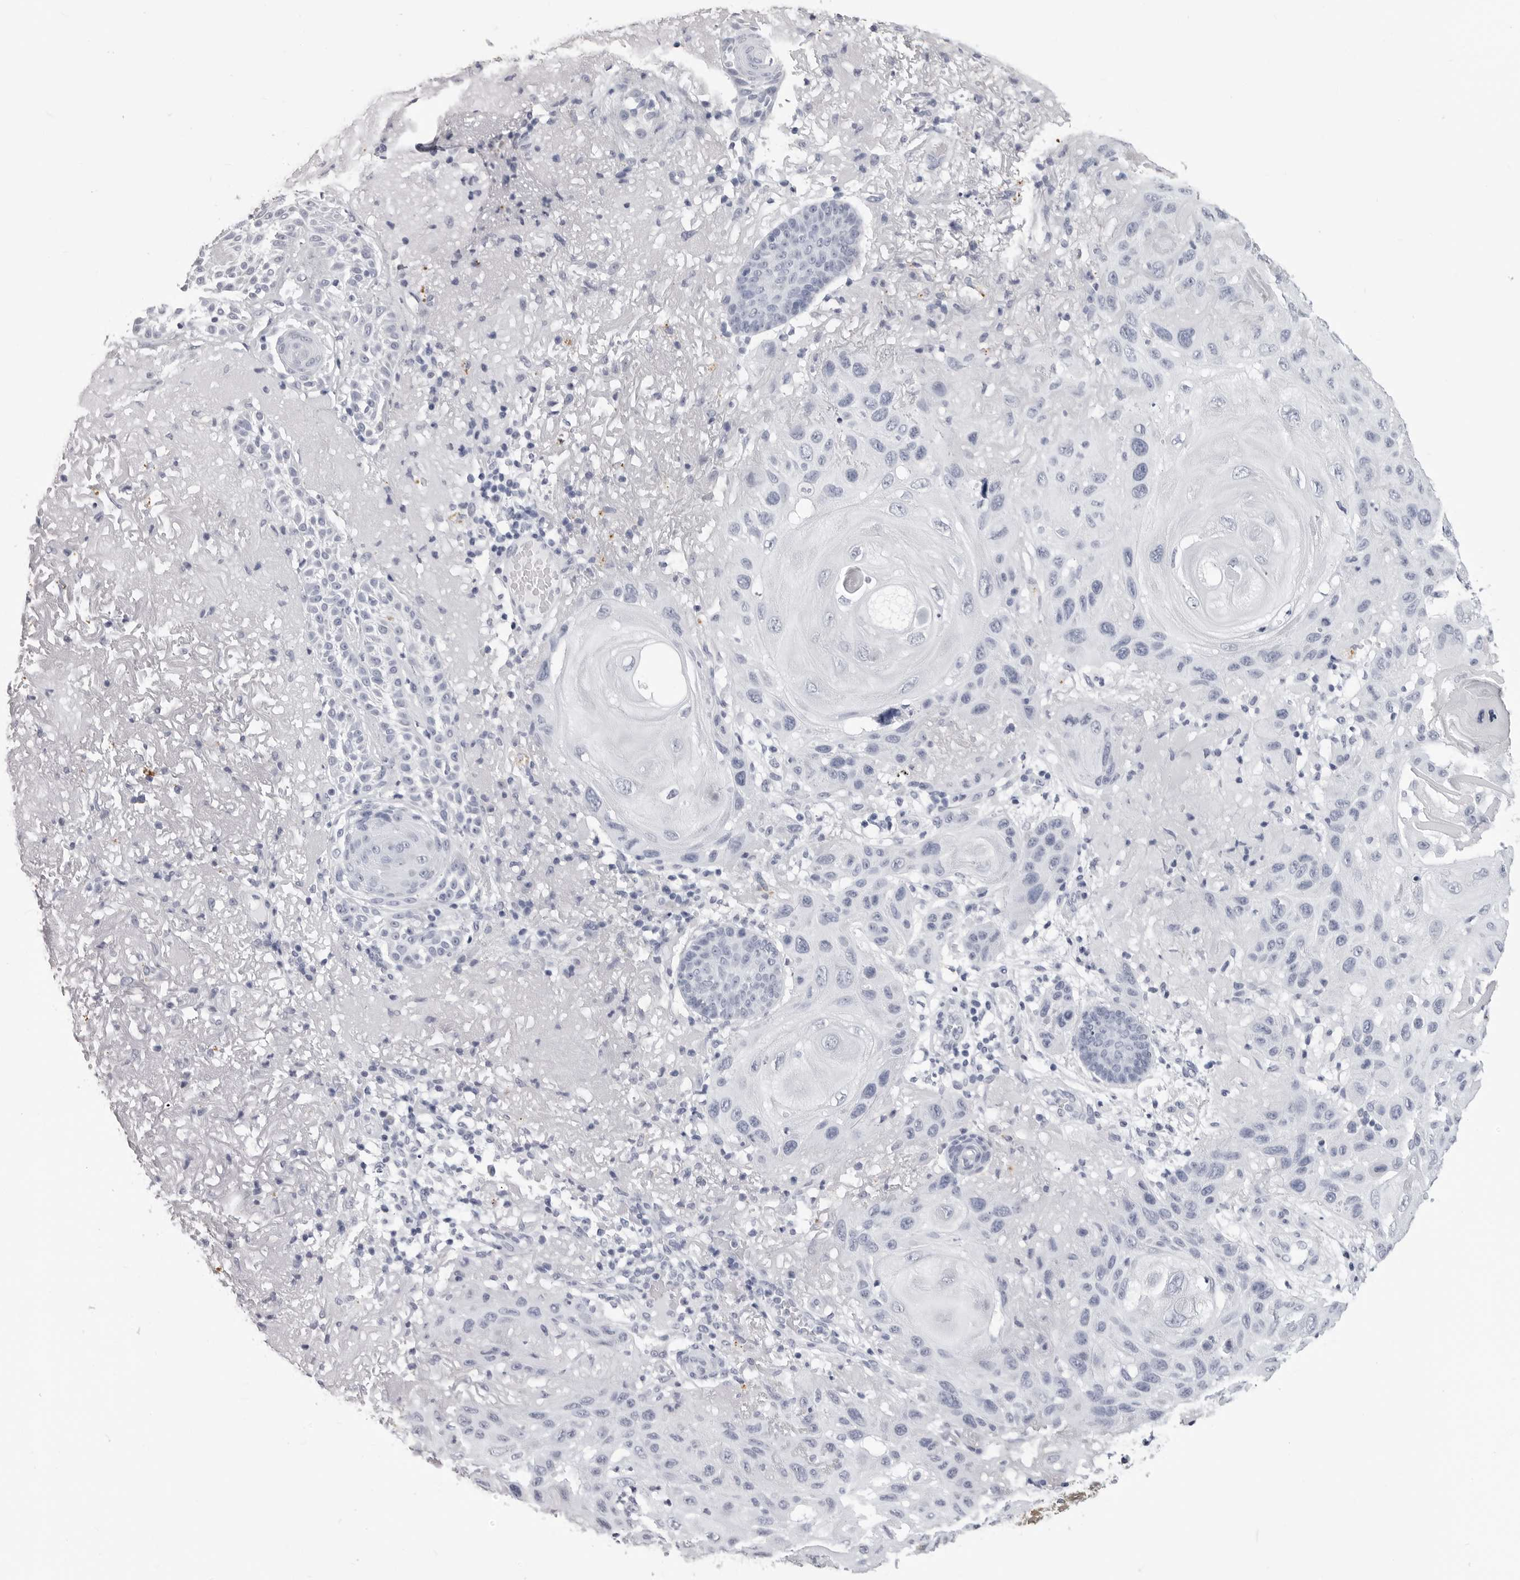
{"staining": {"intensity": "negative", "quantity": "none", "location": "none"}, "tissue": "skin cancer", "cell_type": "Tumor cells", "image_type": "cancer", "snomed": [{"axis": "morphology", "description": "Normal tissue, NOS"}, {"axis": "morphology", "description": "Squamous cell carcinoma, NOS"}, {"axis": "topography", "description": "Skin"}], "caption": "Human skin cancer stained for a protein using IHC shows no staining in tumor cells.", "gene": "LGALS4", "patient": {"sex": "female", "age": 96}}